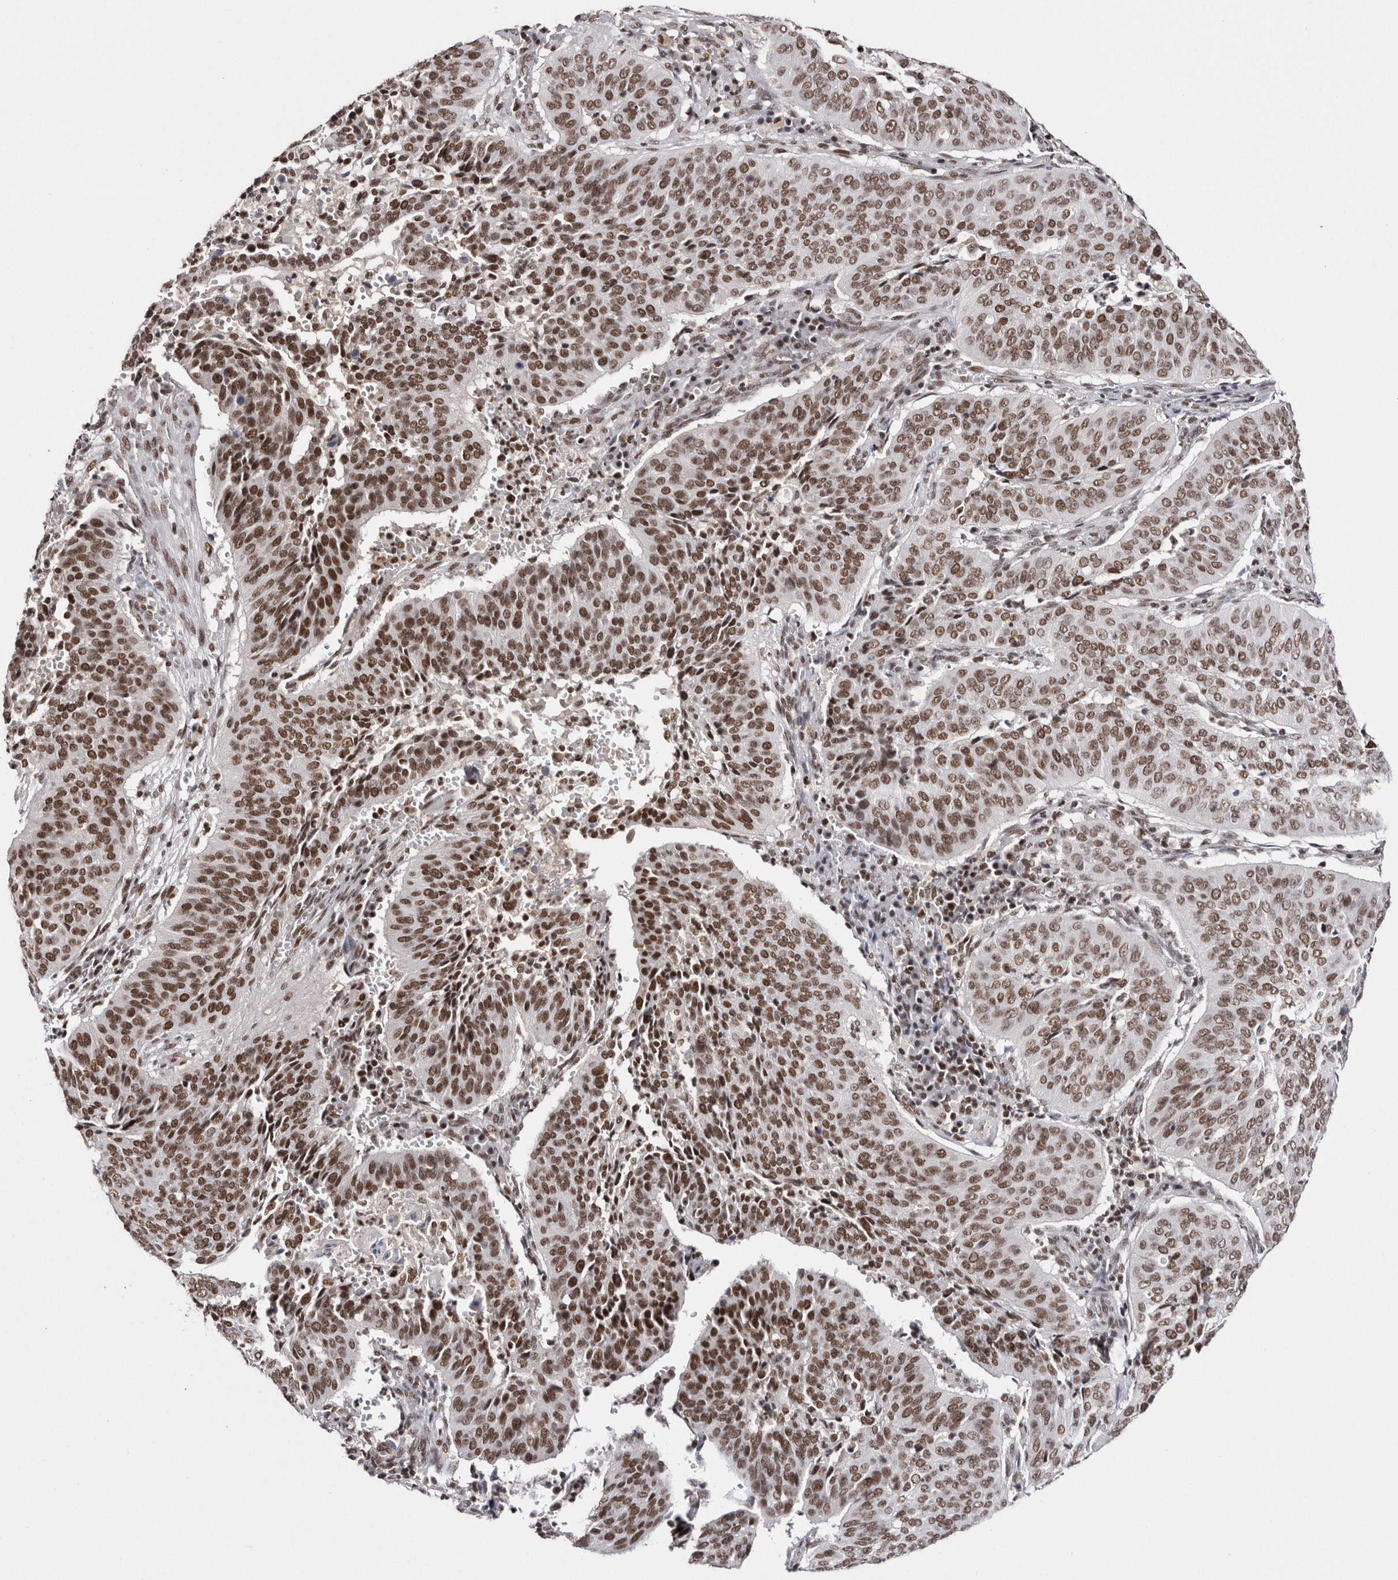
{"staining": {"intensity": "moderate", "quantity": ">75%", "location": "nuclear"}, "tissue": "cervical cancer", "cell_type": "Tumor cells", "image_type": "cancer", "snomed": [{"axis": "morphology", "description": "Normal tissue, NOS"}, {"axis": "morphology", "description": "Squamous cell carcinoma, NOS"}, {"axis": "topography", "description": "Cervix"}], "caption": "Human cervical squamous cell carcinoma stained for a protein (brown) shows moderate nuclear positive positivity in approximately >75% of tumor cells.", "gene": "SMC1A", "patient": {"sex": "female", "age": 39}}